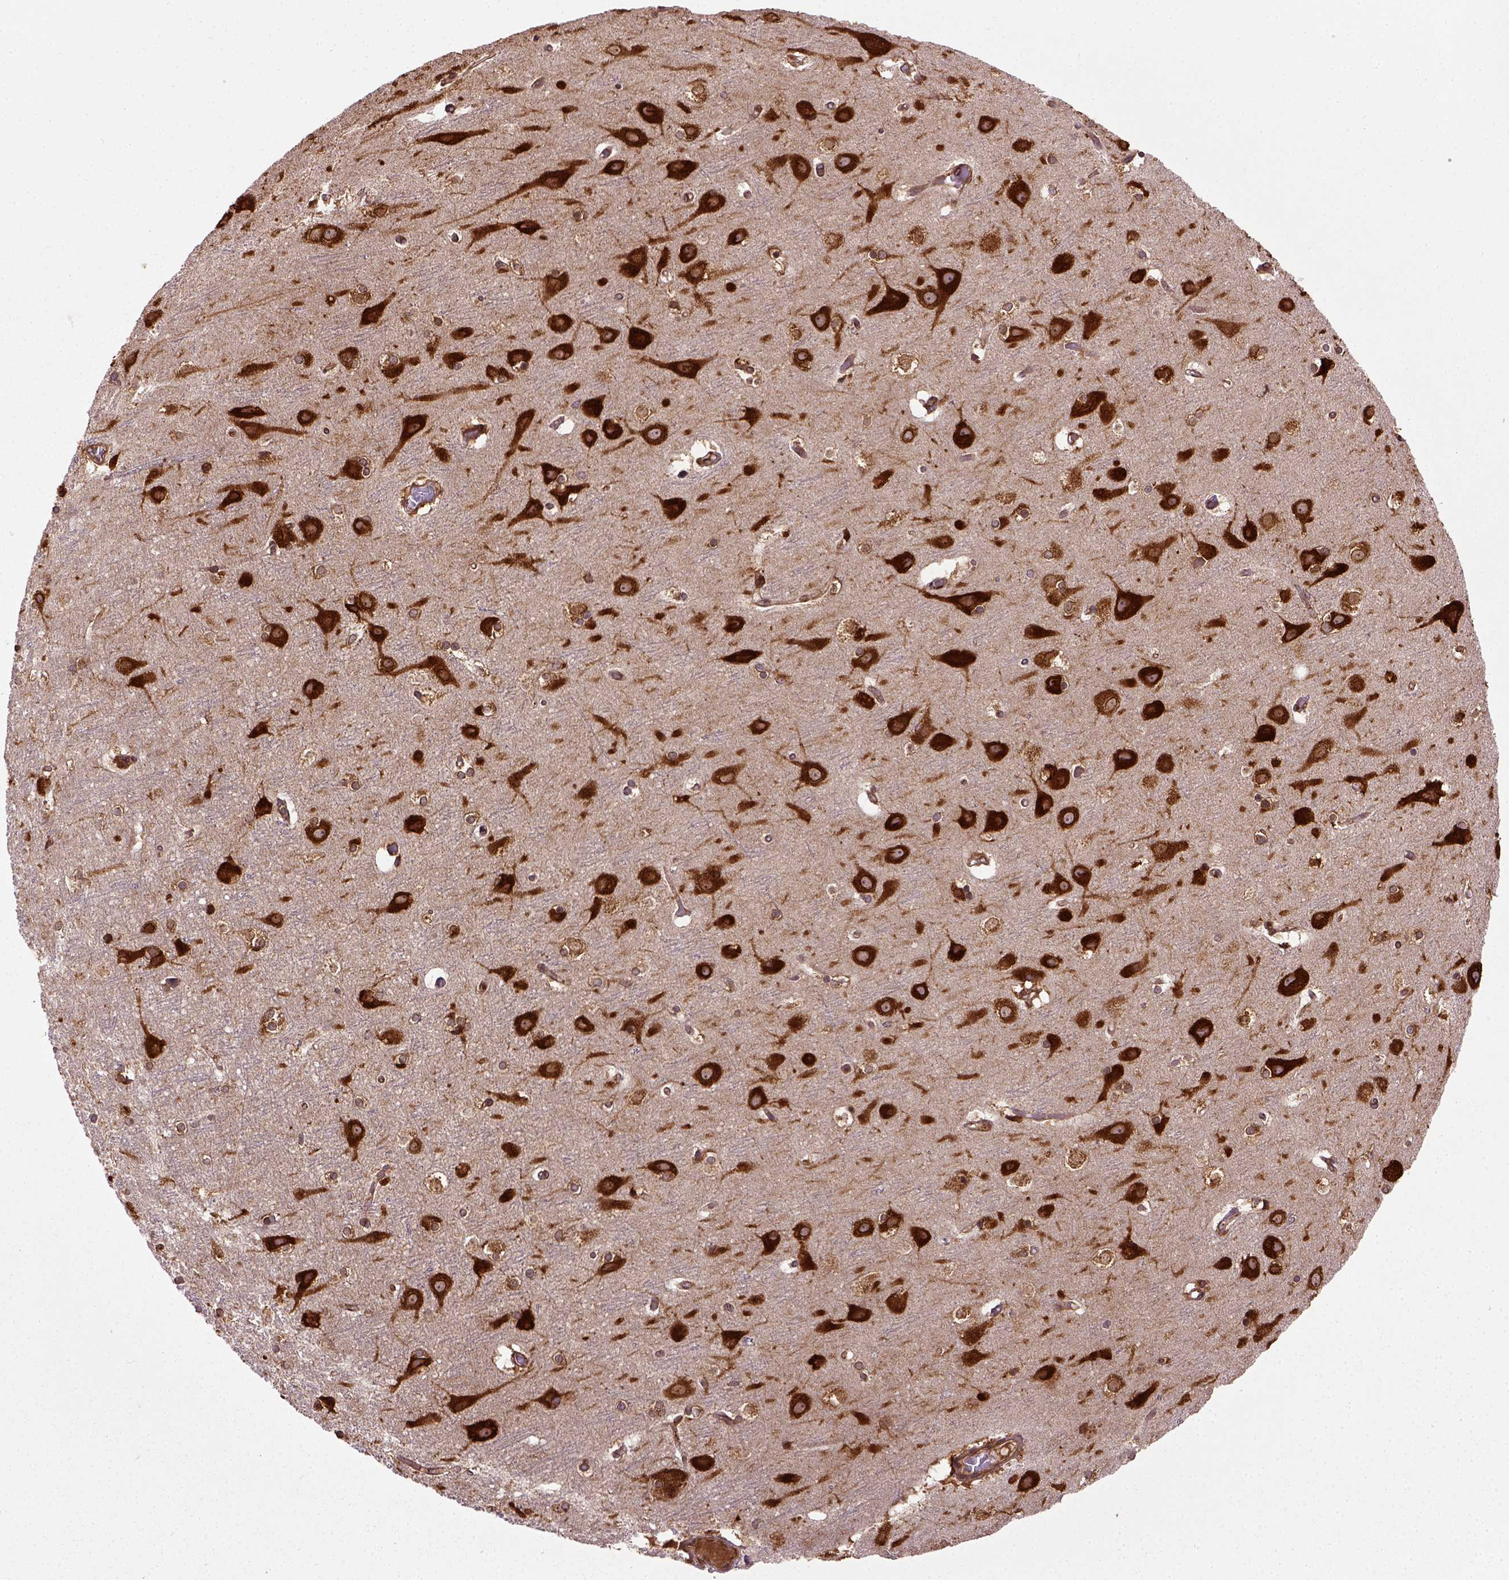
{"staining": {"intensity": "strong", "quantity": ">75%", "location": "cytoplasmic/membranous"}, "tissue": "cerebral cortex", "cell_type": "Endothelial cells", "image_type": "normal", "snomed": [{"axis": "morphology", "description": "Normal tissue, NOS"}, {"axis": "topography", "description": "Cerebral cortex"}], "caption": "Protein expression by immunohistochemistry (IHC) reveals strong cytoplasmic/membranous staining in approximately >75% of endothelial cells in benign cerebral cortex.", "gene": "CAPRIN1", "patient": {"sex": "female", "age": 52}}